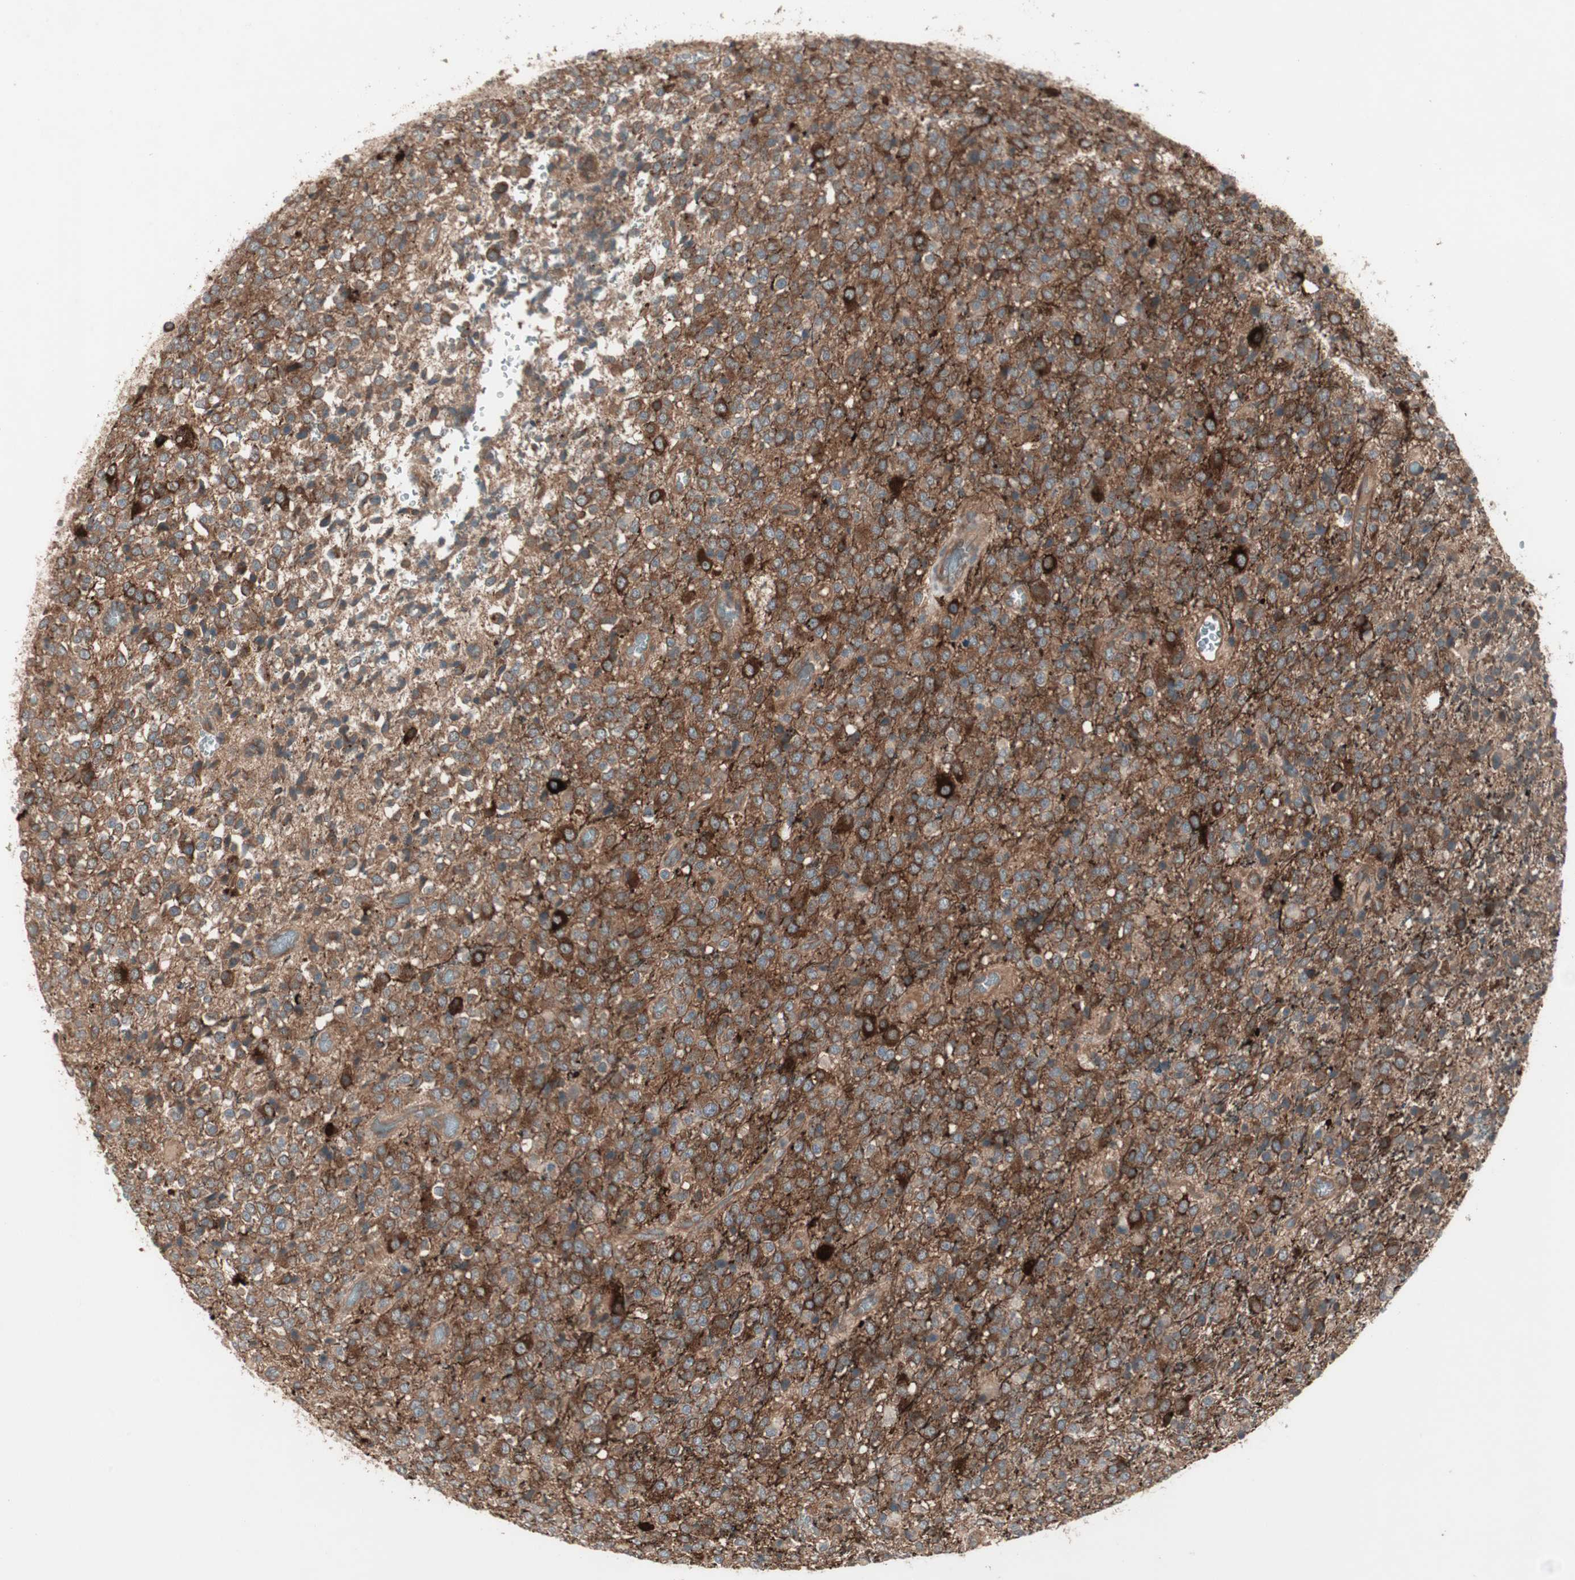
{"staining": {"intensity": "strong", "quantity": ">75%", "location": "cytoplasmic/membranous"}, "tissue": "glioma", "cell_type": "Tumor cells", "image_type": "cancer", "snomed": [{"axis": "morphology", "description": "Glioma, malignant, High grade"}, {"axis": "topography", "description": "pancreas cauda"}], "caption": "This photomicrograph displays high-grade glioma (malignant) stained with immunohistochemistry to label a protein in brown. The cytoplasmic/membranous of tumor cells show strong positivity for the protein. Nuclei are counter-stained blue.", "gene": "TFPI", "patient": {"sex": "male", "age": 60}}